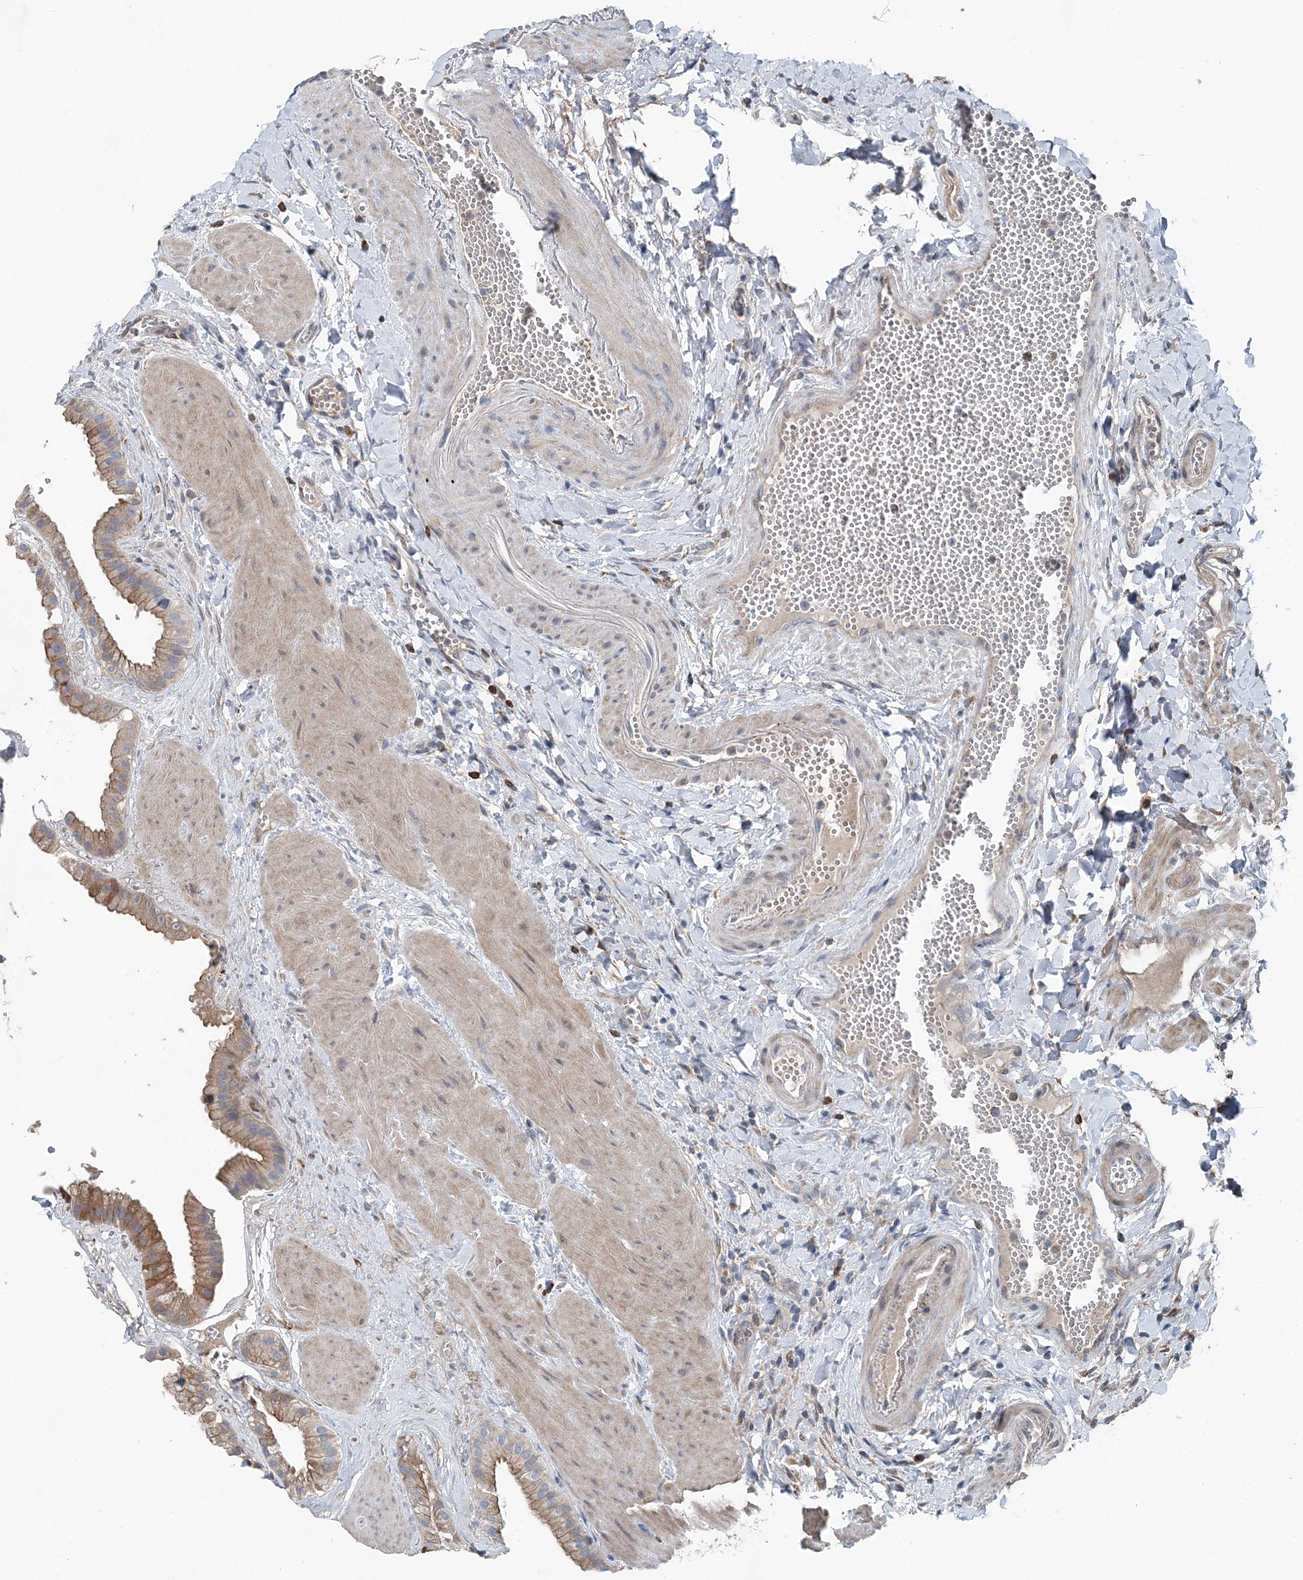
{"staining": {"intensity": "moderate", "quantity": "<25%", "location": "cytoplasmic/membranous"}, "tissue": "gallbladder", "cell_type": "Glandular cells", "image_type": "normal", "snomed": [{"axis": "morphology", "description": "Normal tissue, NOS"}, {"axis": "topography", "description": "Gallbladder"}], "caption": "Glandular cells display low levels of moderate cytoplasmic/membranous positivity in about <25% of cells in benign human gallbladder. The protein of interest is stained brown, and the nuclei are stained in blue (DAB (3,3'-diaminobenzidine) IHC with brightfield microscopy, high magnification).", "gene": "SPOPL", "patient": {"sex": "male", "age": 55}}